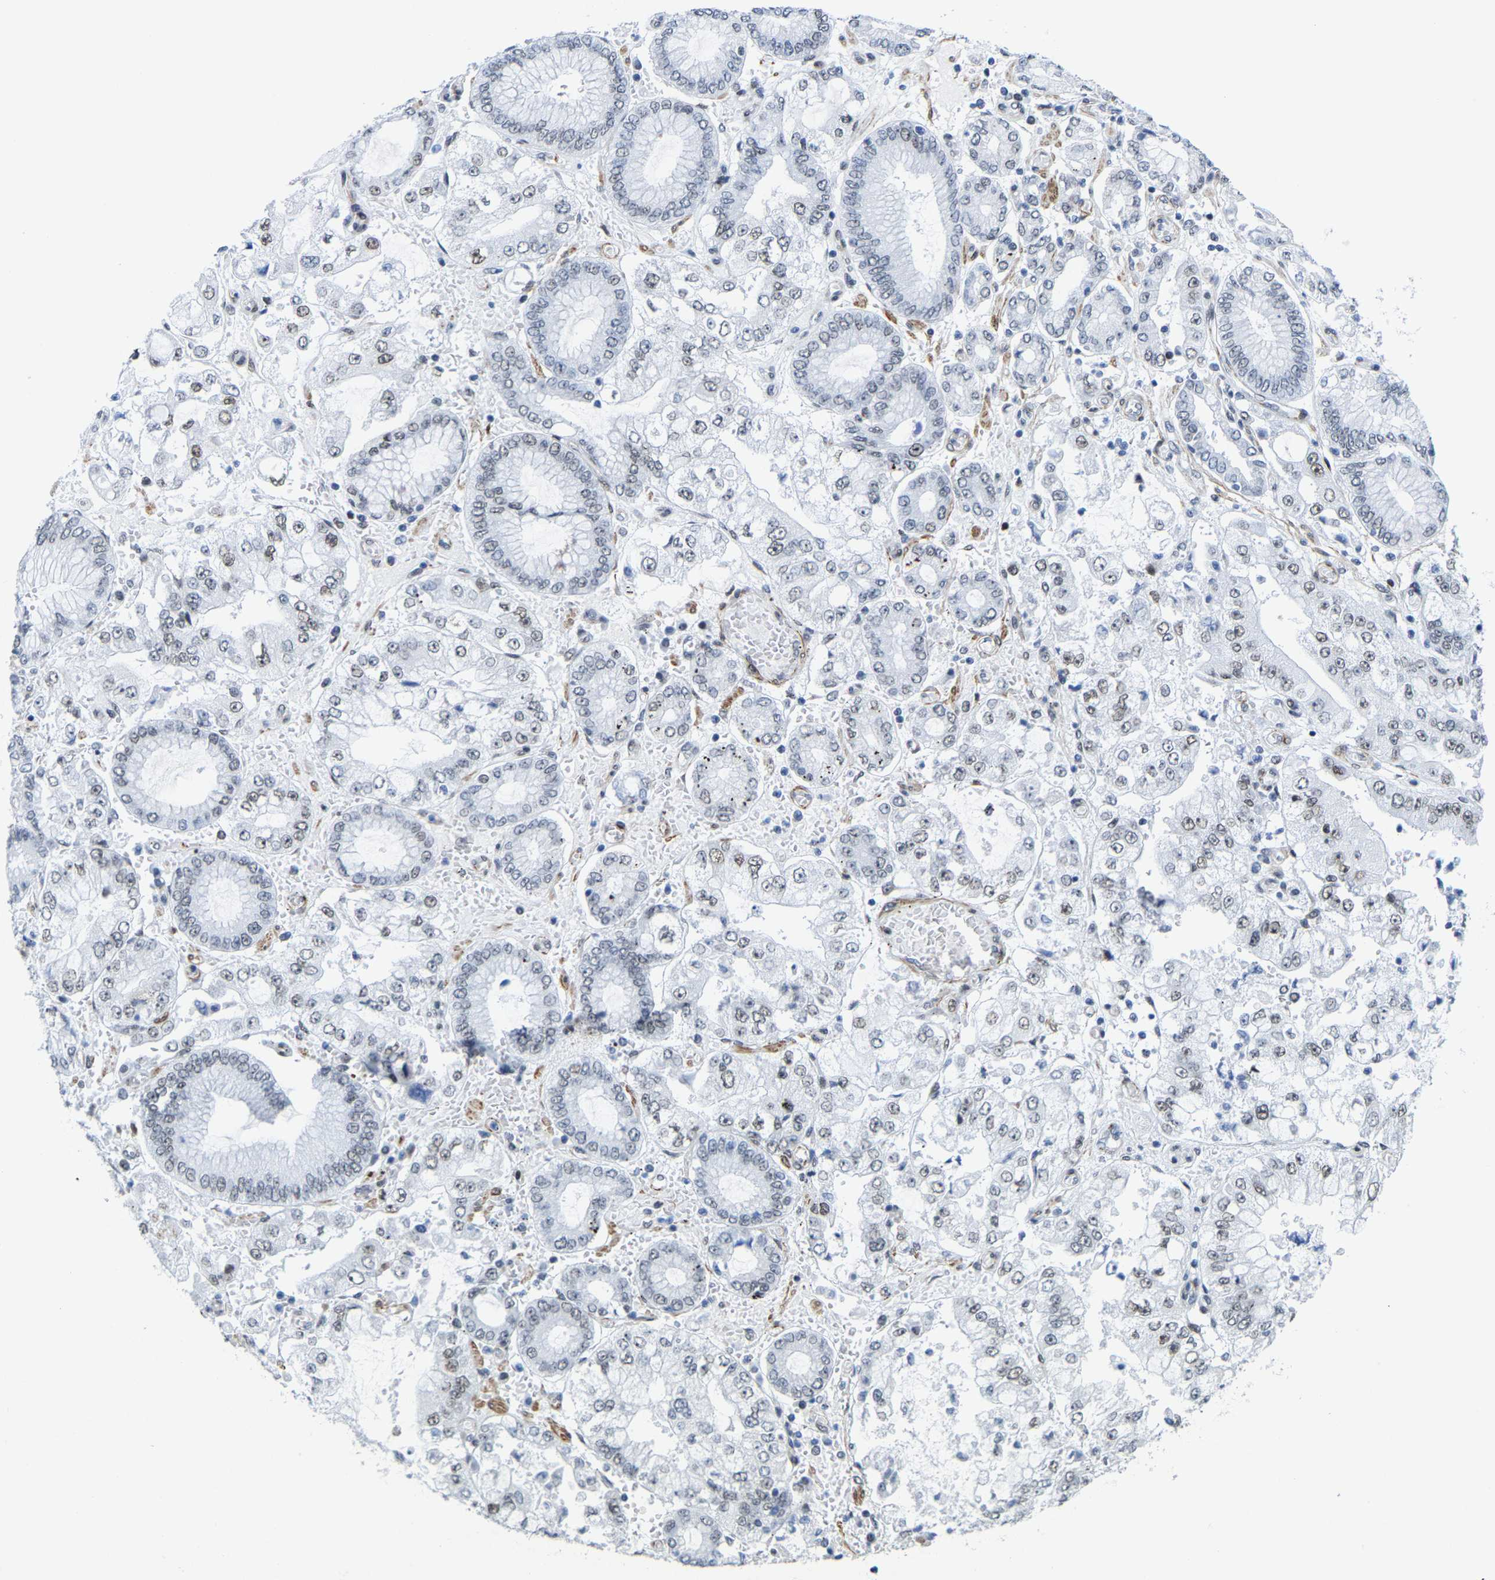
{"staining": {"intensity": "negative", "quantity": "none", "location": "none"}, "tissue": "stomach cancer", "cell_type": "Tumor cells", "image_type": "cancer", "snomed": [{"axis": "morphology", "description": "Adenocarcinoma, NOS"}, {"axis": "topography", "description": "Stomach"}], "caption": "High magnification brightfield microscopy of stomach cancer (adenocarcinoma) stained with DAB (3,3'-diaminobenzidine) (brown) and counterstained with hematoxylin (blue): tumor cells show no significant positivity. (DAB (3,3'-diaminobenzidine) IHC visualized using brightfield microscopy, high magnification).", "gene": "FAM180A", "patient": {"sex": "male", "age": 76}}